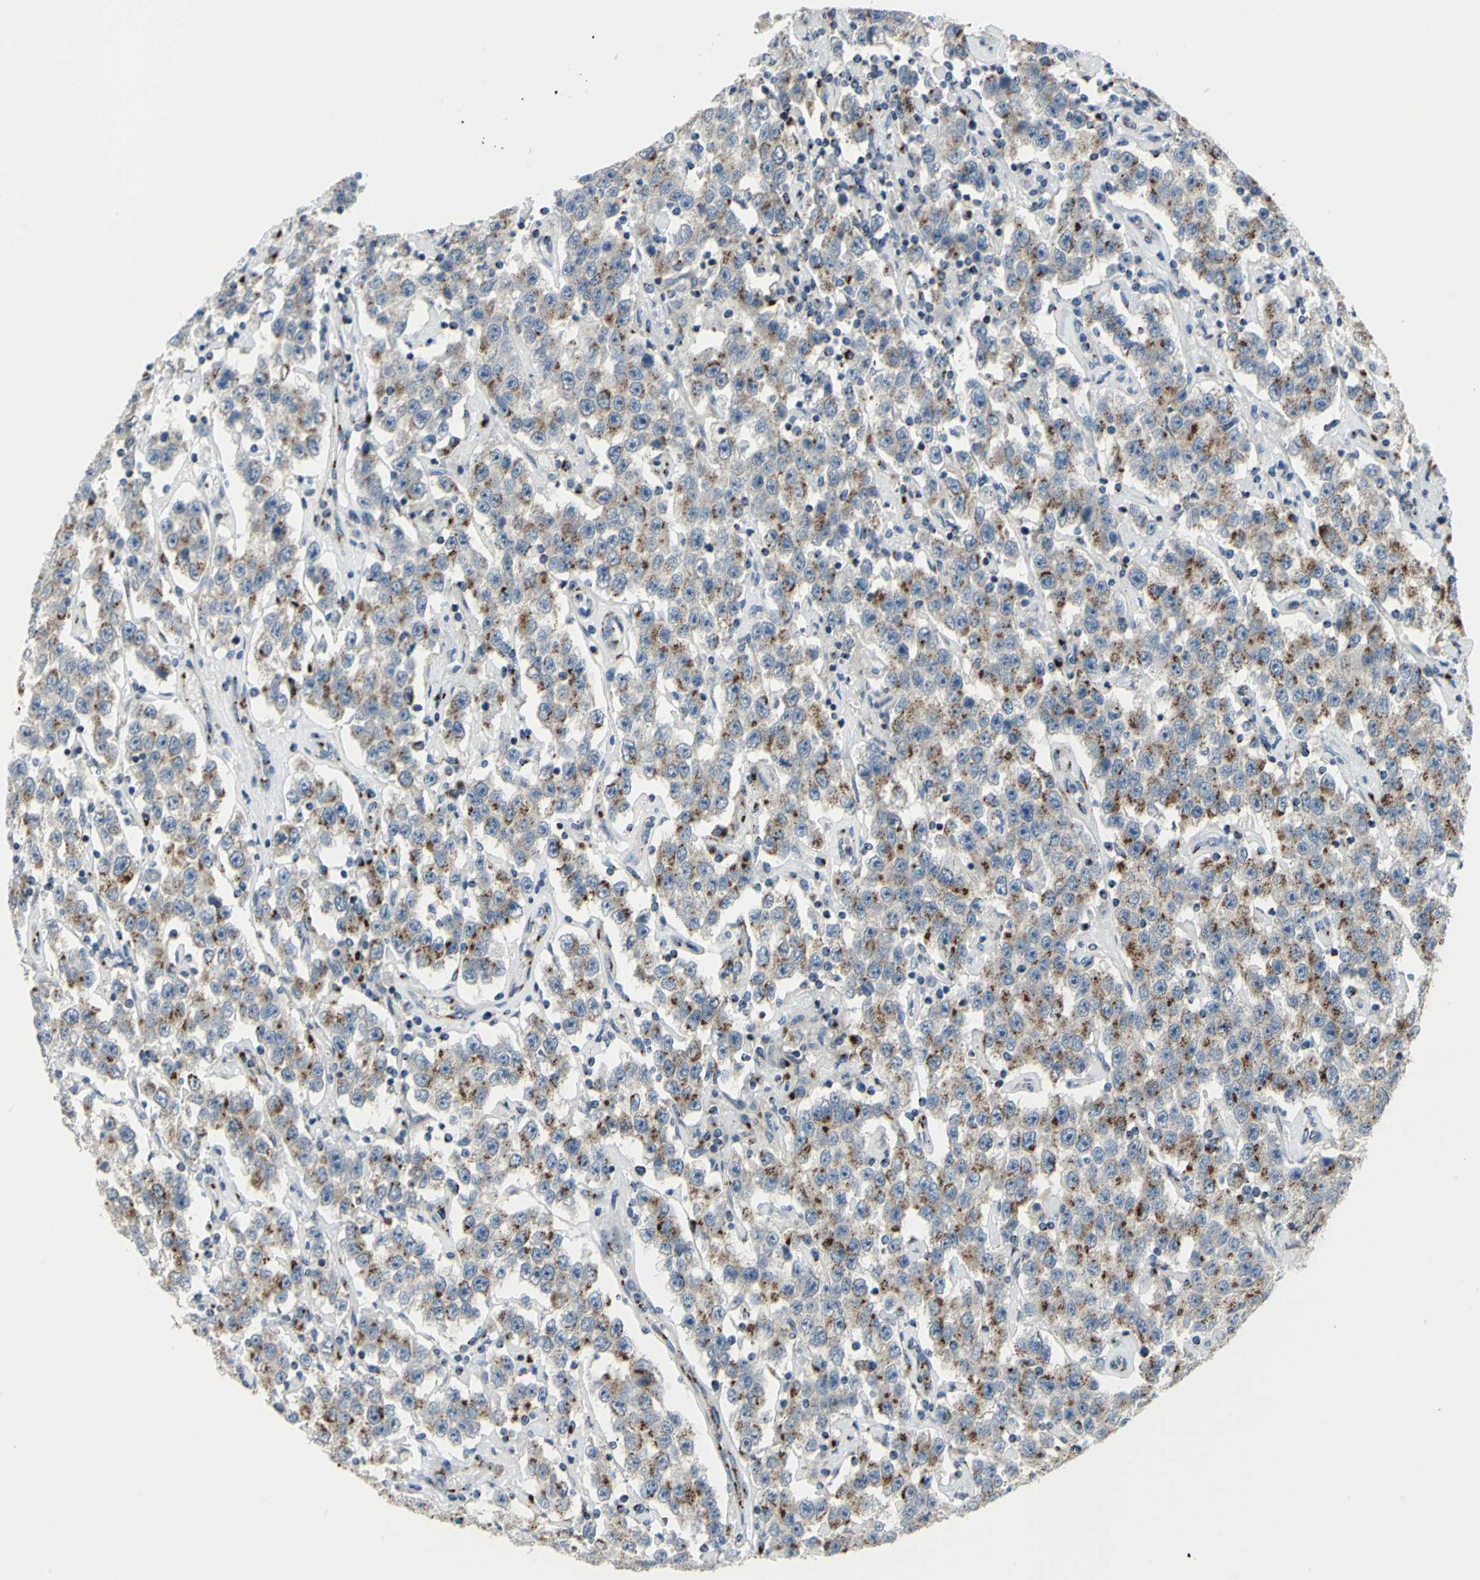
{"staining": {"intensity": "strong", "quantity": ">75%", "location": "cytoplasmic/membranous"}, "tissue": "testis cancer", "cell_type": "Tumor cells", "image_type": "cancer", "snomed": [{"axis": "morphology", "description": "Seminoma, NOS"}, {"axis": "topography", "description": "Testis"}], "caption": "There is high levels of strong cytoplasmic/membranous staining in tumor cells of testis cancer (seminoma), as demonstrated by immunohistochemical staining (brown color).", "gene": "GPR3", "patient": {"sex": "male", "age": 52}}